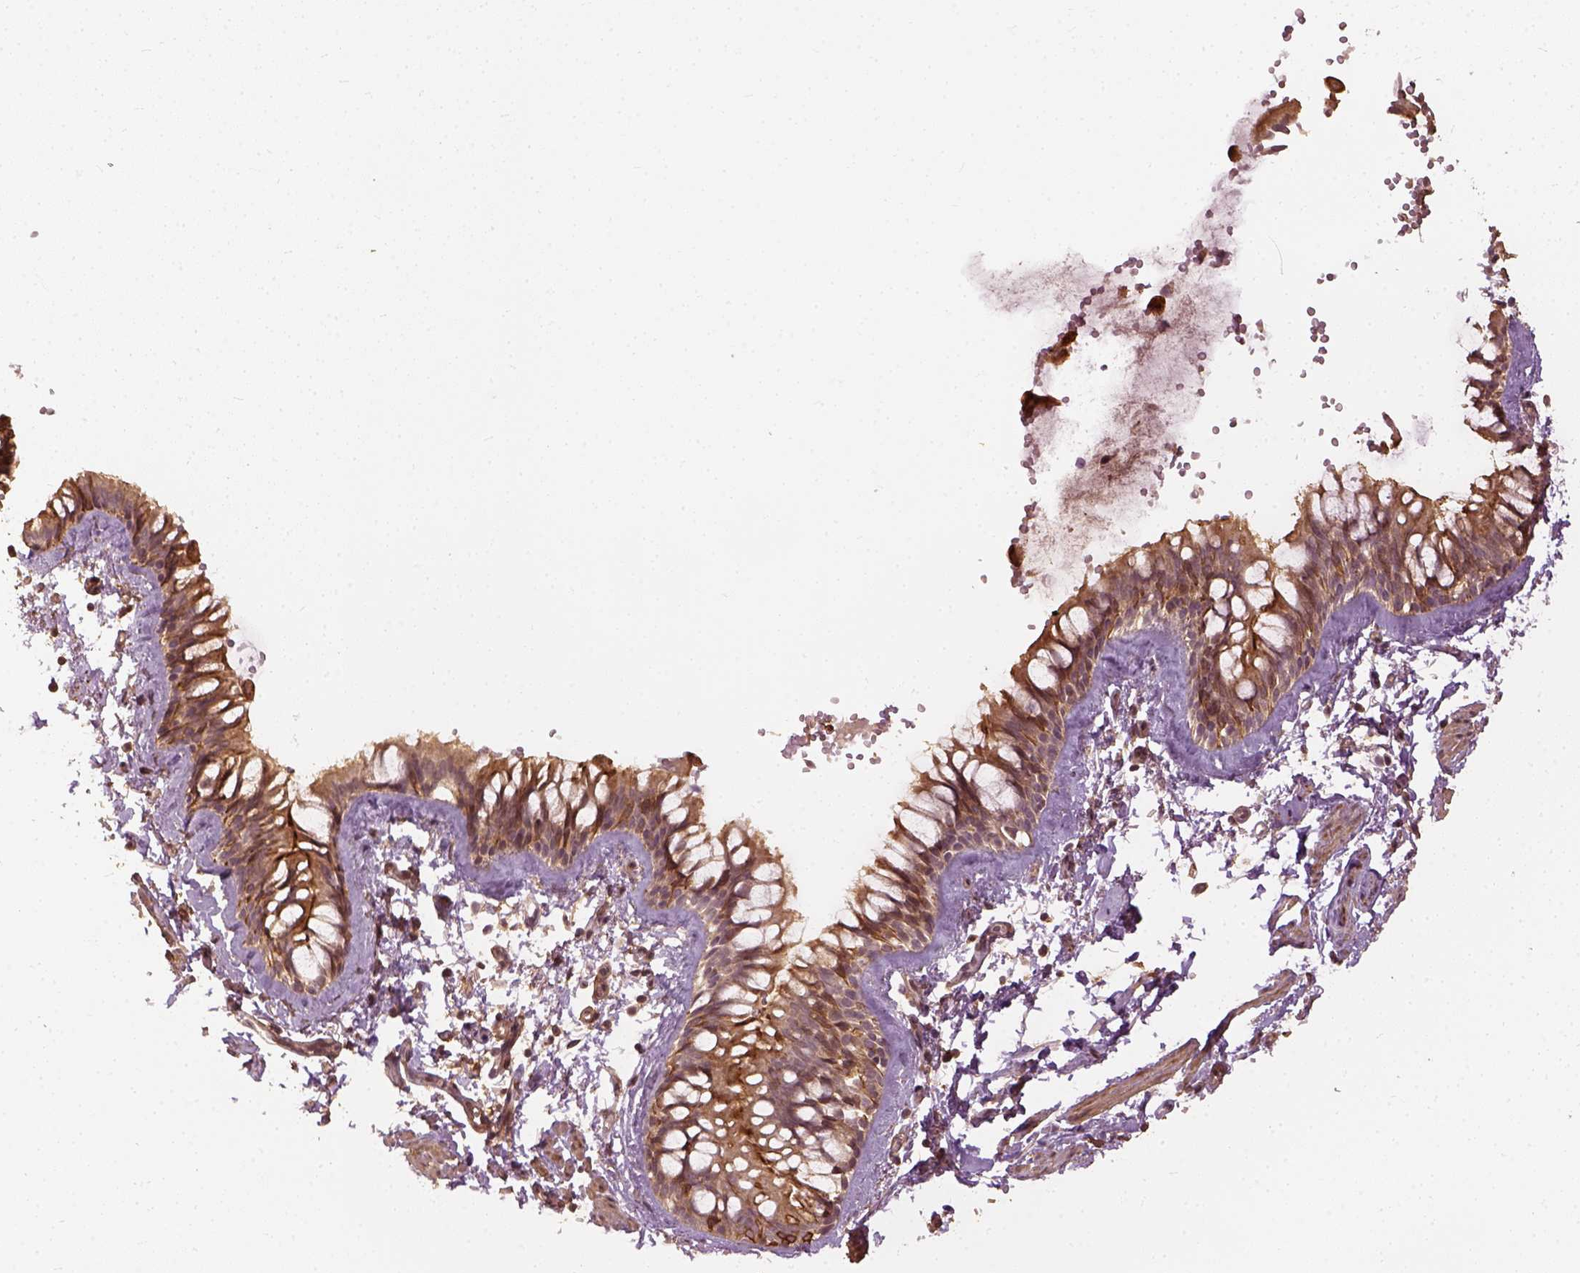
{"staining": {"intensity": "moderate", "quantity": ">75%", "location": "cytoplasmic/membranous"}, "tissue": "bronchus", "cell_type": "Respiratory epithelial cells", "image_type": "normal", "snomed": [{"axis": "morphology", "description": "Normal tissue, NOS"}, {"axis": "topography", "description": "Bronchus"}], "caption": "The immunohistochemical stain highlights moderate cytoplasmic/membranous positivity in respiratory epithelial cells of benign bronchus.", "gene": "VEGFA", "patient": {"sex": "female", "age": 59}}